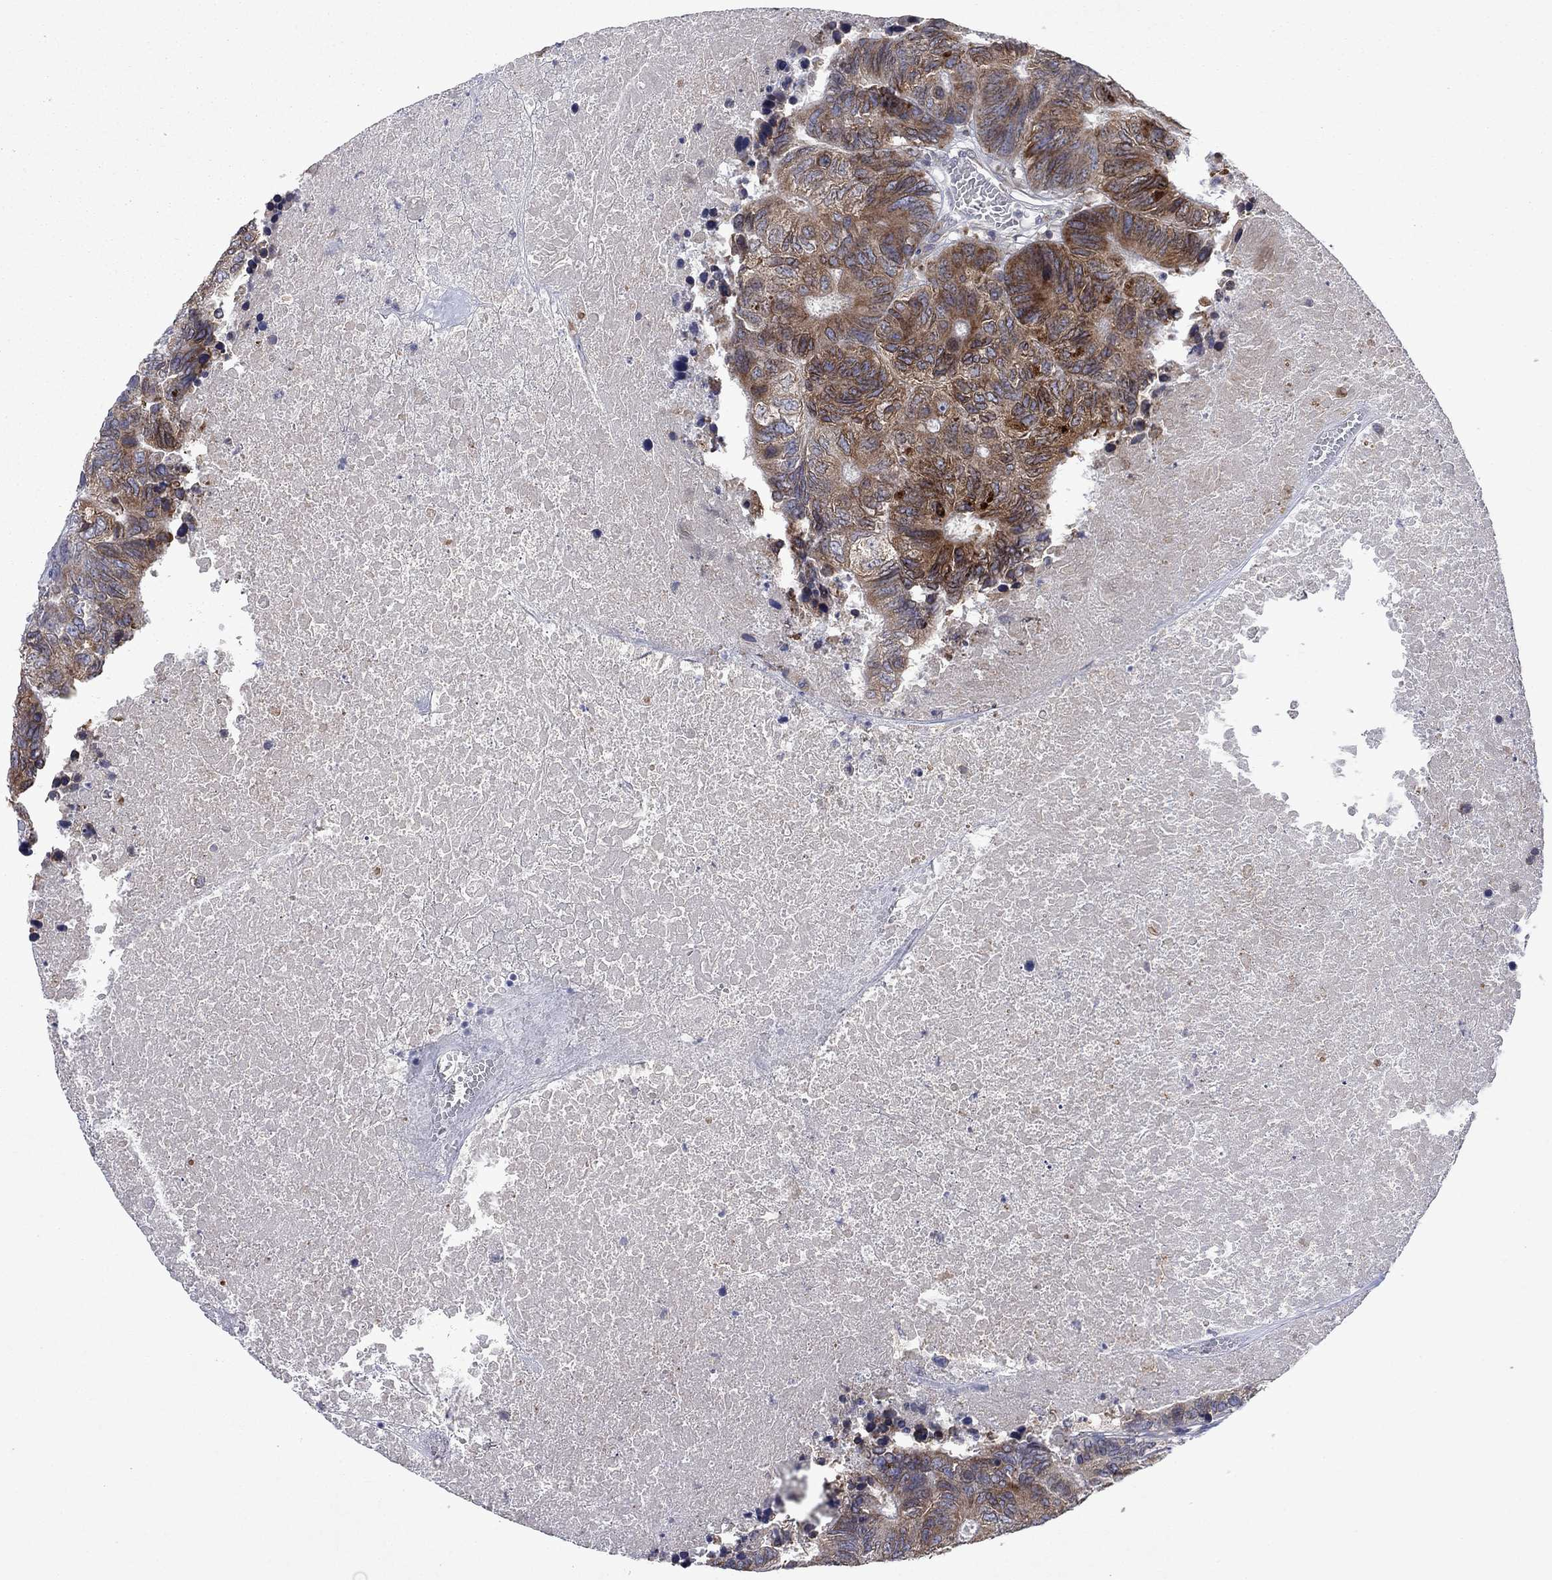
{"staining": {"intensity": "strong", "quantity": "<25%", "location": "cytoplasmic/membranous"}, "tissue": "colorectal cancer", "cell_type": "Tumor cells", "image_type": "cancer", "snomed": [{"axis": "morphology", "description": "Adenocarcinoma, NOS"}, {"axis": "topography", "description": "Colon"}], "caption": "The image demonstrates staining of colorectal cancer, revealing strong cytoplasmic/membranous protein expression (brown color) within tumor cells. (DAB (3,3'-diaminobenzidine) IHC, brown staining for protein, blue staining for nuclei).", "gene": "TMEM97", "patient": {"sex": "female", "age": 48}}